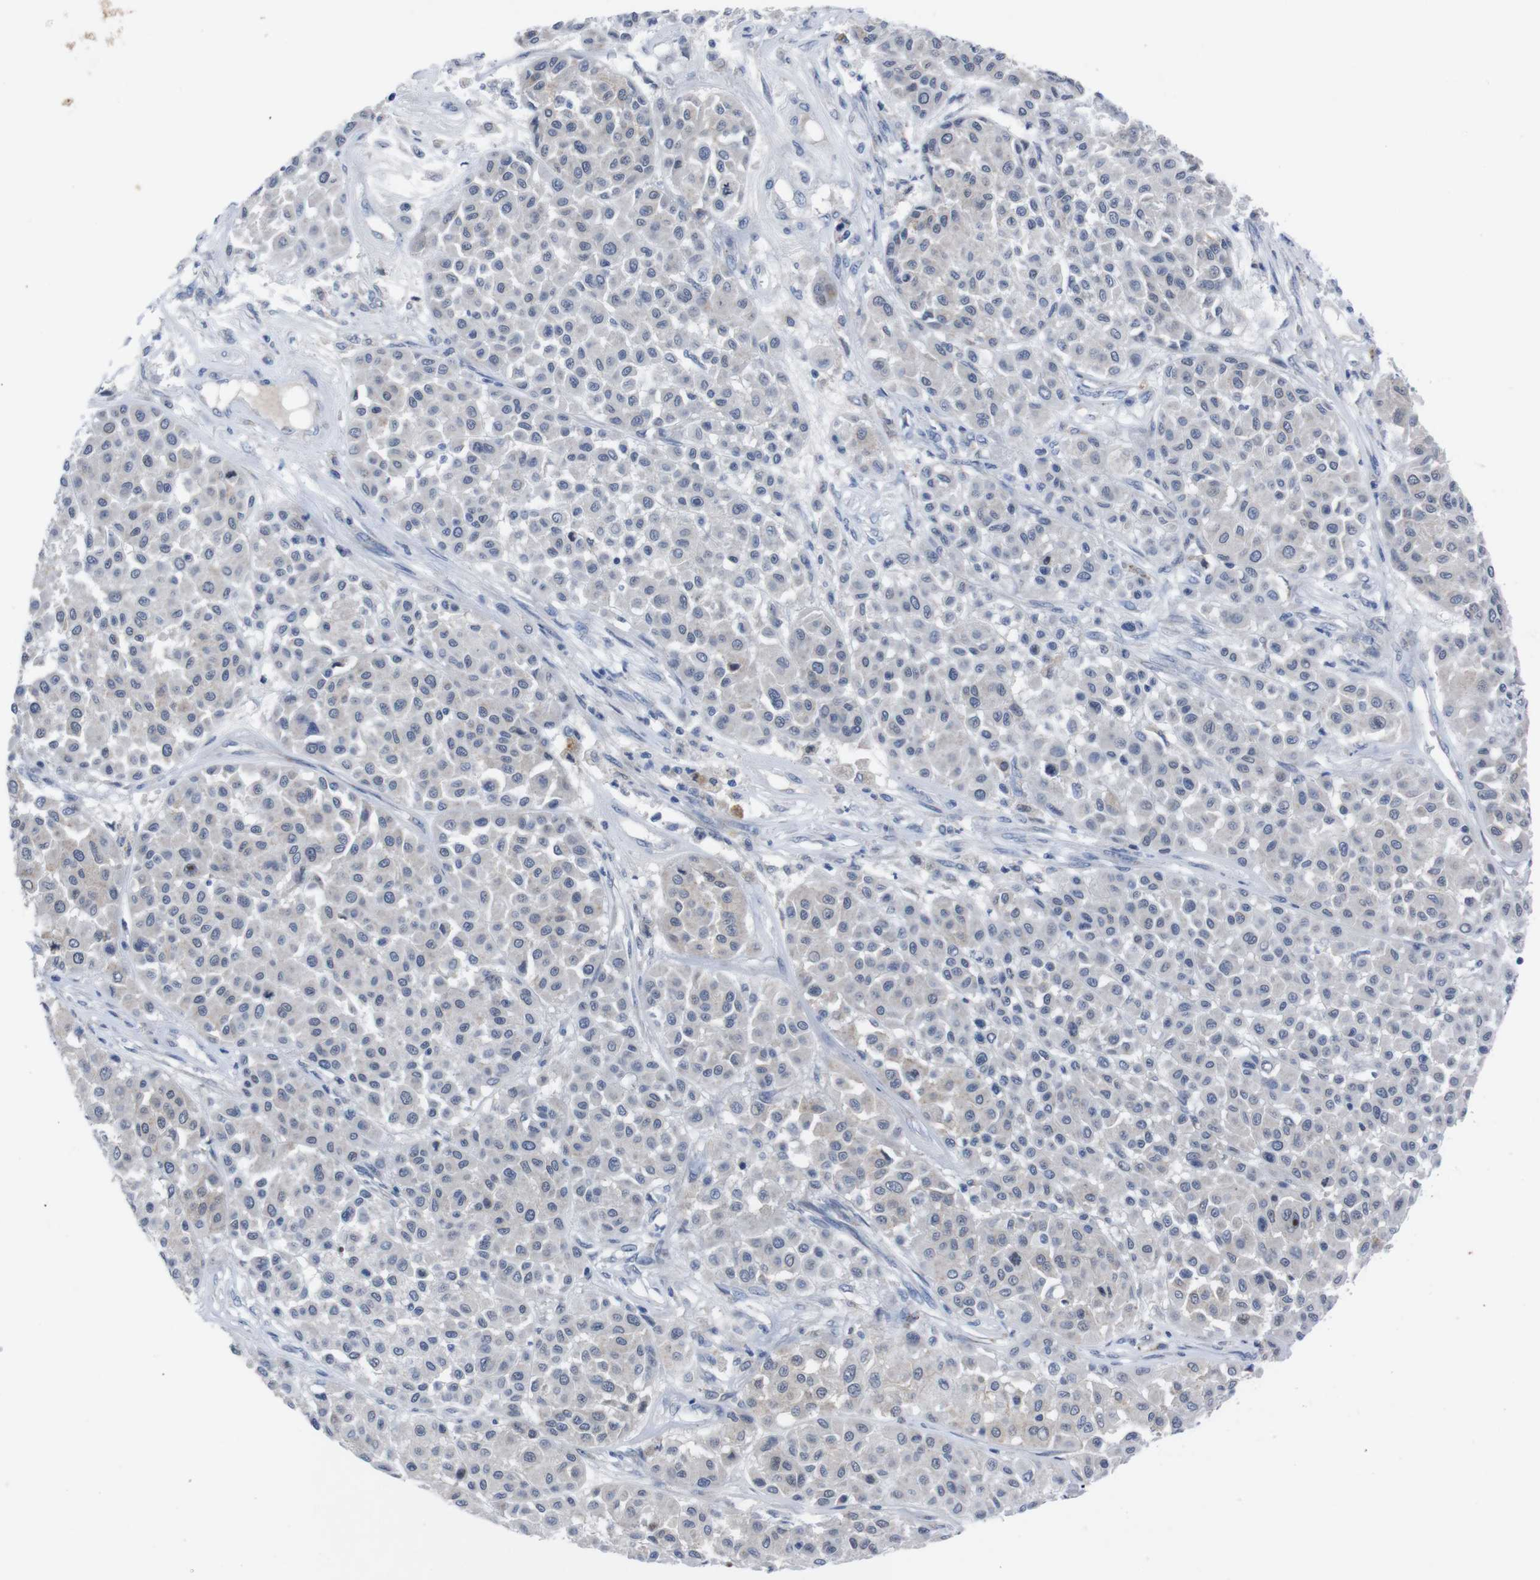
{"staining": {"intensity": "negative", "quantity": "none", "location": "none"}, "tissue": "melanoma", "cell_type": "Tumor cells", "image_type": "cancer", "snomed": [{"axis": "morphology", "description": "Malignant melanoma, Metastatic site"}, {"axis": "topography", "description": "Soft tissue"}], "caption": "IHC of human malignant melanoma (metastatic site) reveals no positivity in tumor cells. (DAB (3,3'-diaminobenzidine) IHC with hematoxylin counter stain).", "gene": "IRF4", "patient": {"sex": "male", "age": 41}}